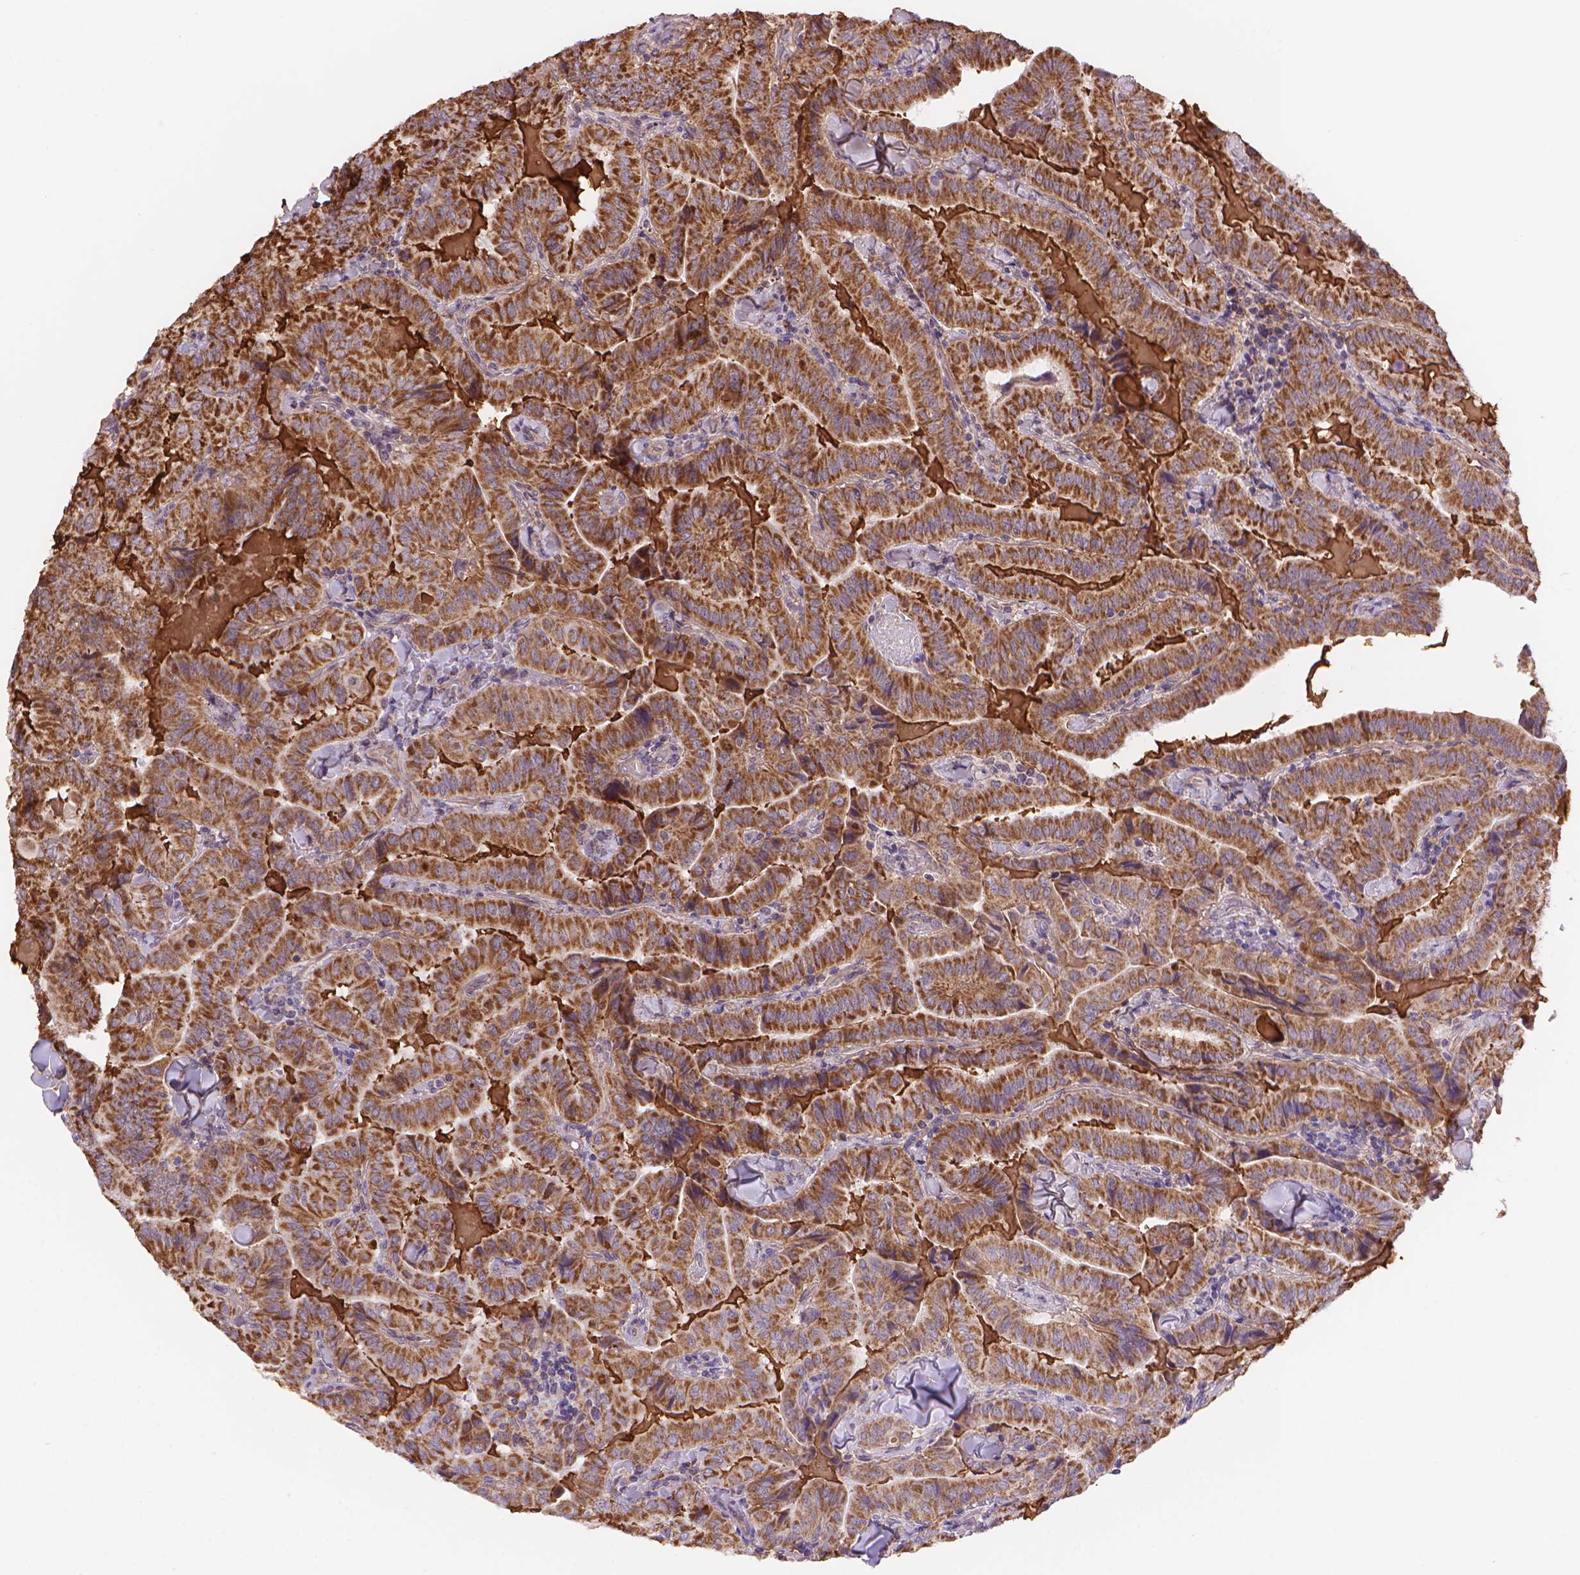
{"staining": {"intensity": "strong", "quantity": ">75%", "location": "cytoplasmic/membranous"}, "tissue": "thyroid cancer", "cell_type": "Tumor cells", "image_type": "cancer", "snomed": [{"axis": "morphology", "description": "Papillary adenocarcinoma, NOS"}, {"axis": "topography", "description": "Thyroid gland"}], "caption": "Tumor cells show strong cytoplasmic/membranous positivity in about >75% of cells in papillary adenocarcinoma (thyroid).", "gene": "CYYR1", "patient": {"sex": "female", "age": 68}}